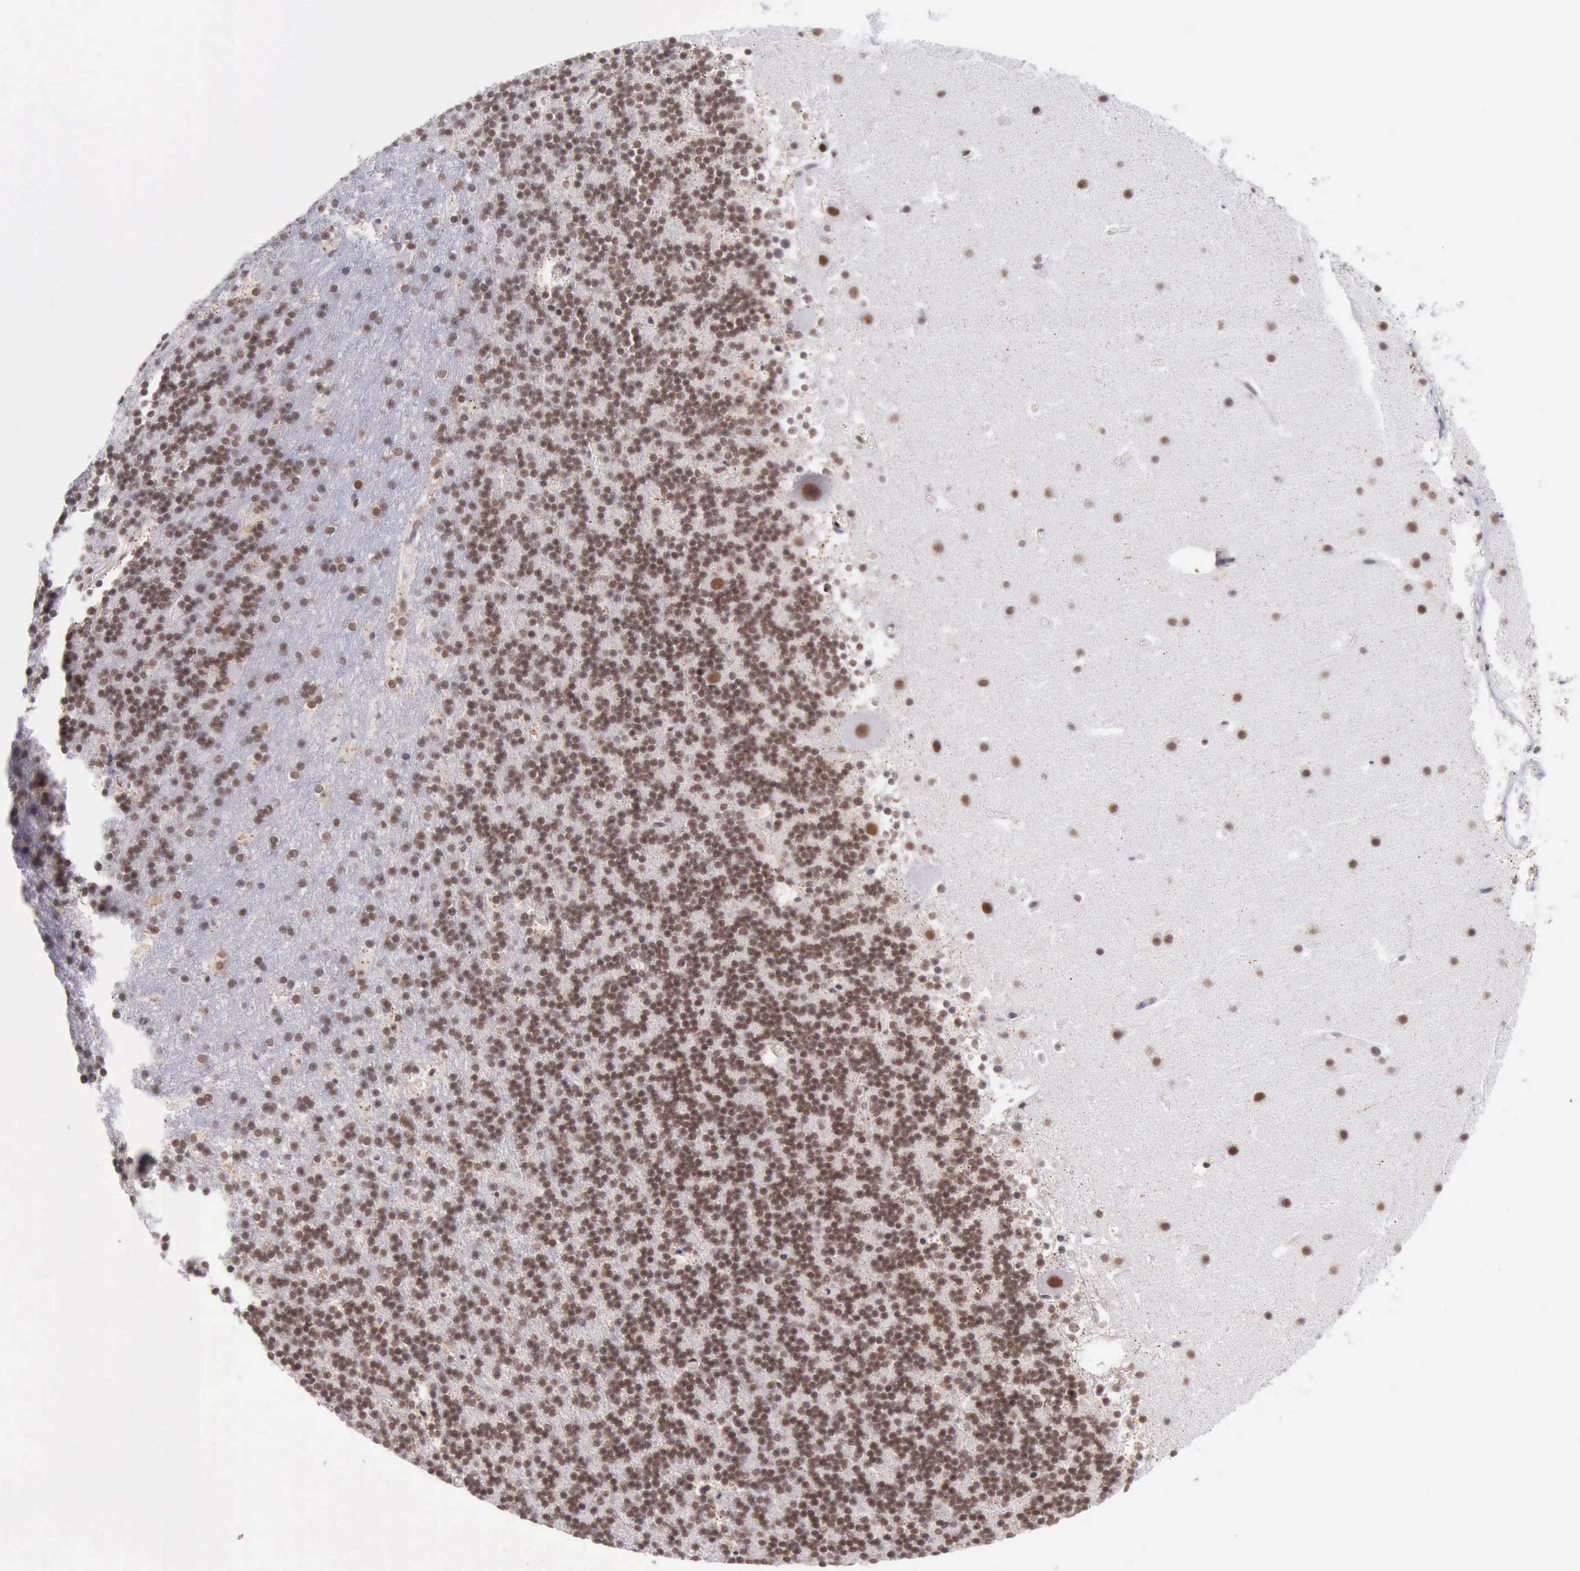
{"staining": {"intensity": "weak", "quantity": ">75%", "location": "nuclear"}, "tissue": "cerebellum", "cell_type": "Cells in granular layer", "image_type": "normal", "snomed": [{"axis": "morphology", "description": "Normal tissue, NOS"}, {"axis": "topography", "description": "Cerebellum"}], "caption": "Immunohistochemical staining of benign cerebellum reveals low levels of weak nuclear expression in approximately >75% of cells in granular layer. The staining was performed using DAB, with brown indicating positive protein expression. Nuclei are stained blue with hematoxylin.", "gene": "ERCC4", "patient": {"sex": "male", "age": 45}}